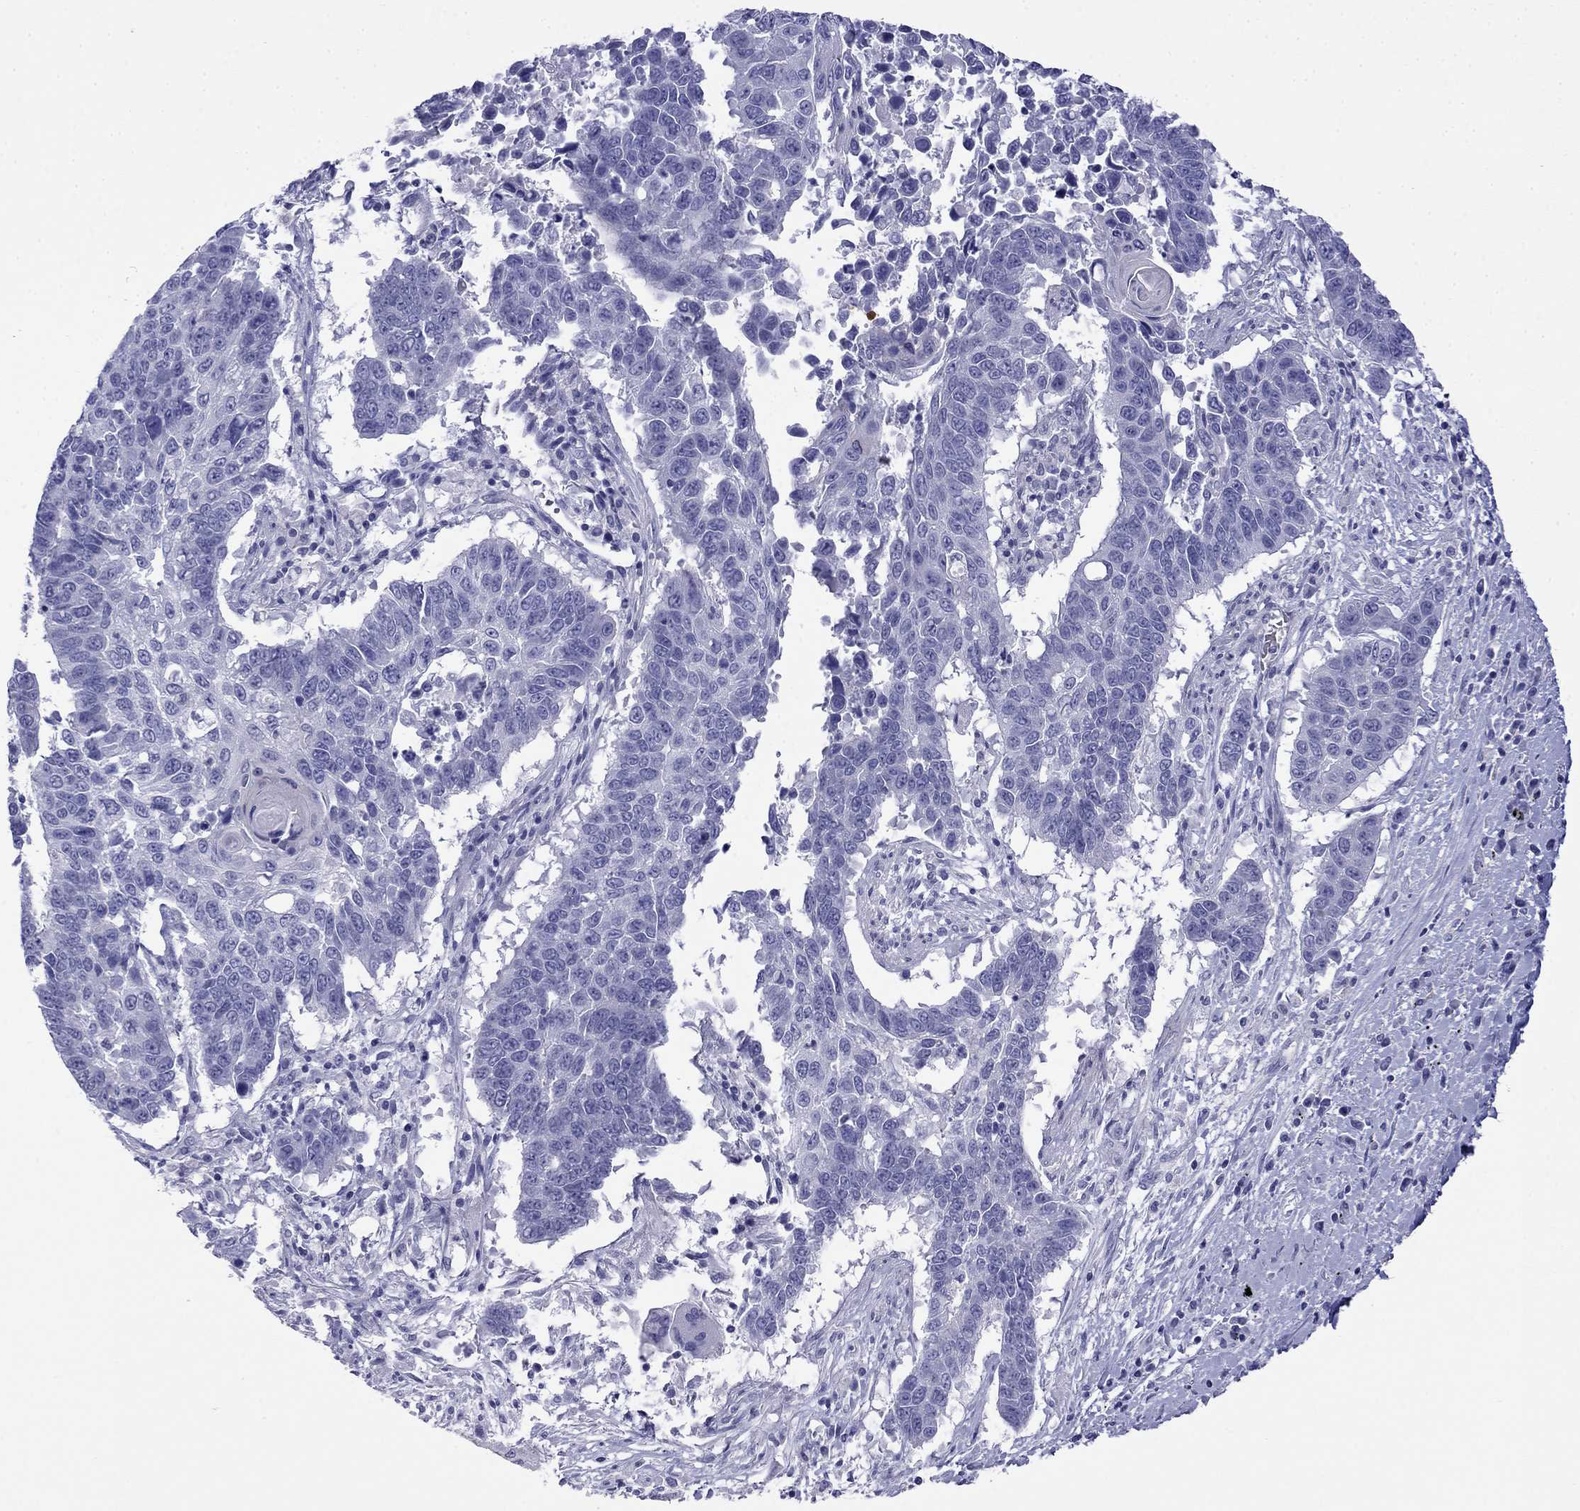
{"staining": {"intensity": "negative", "quantity": "none", "location": "none"}, "tissue": "lung cancer", "cell_type": "Tumor cells", "image_type": "cancer", "snomed": [{"axis": "morphology", "description": "Squamous cell carcinoma, NOS"}, {"axis": "topography", "description": "Lung"}], "caption": "IHC of lung cancer (squamous cell carcinoma) reveals no positivity in tumor cells. Nuclei are stained in blue.", "gene": "PRR18", "patient": {"sex": "male", "age": 73}}